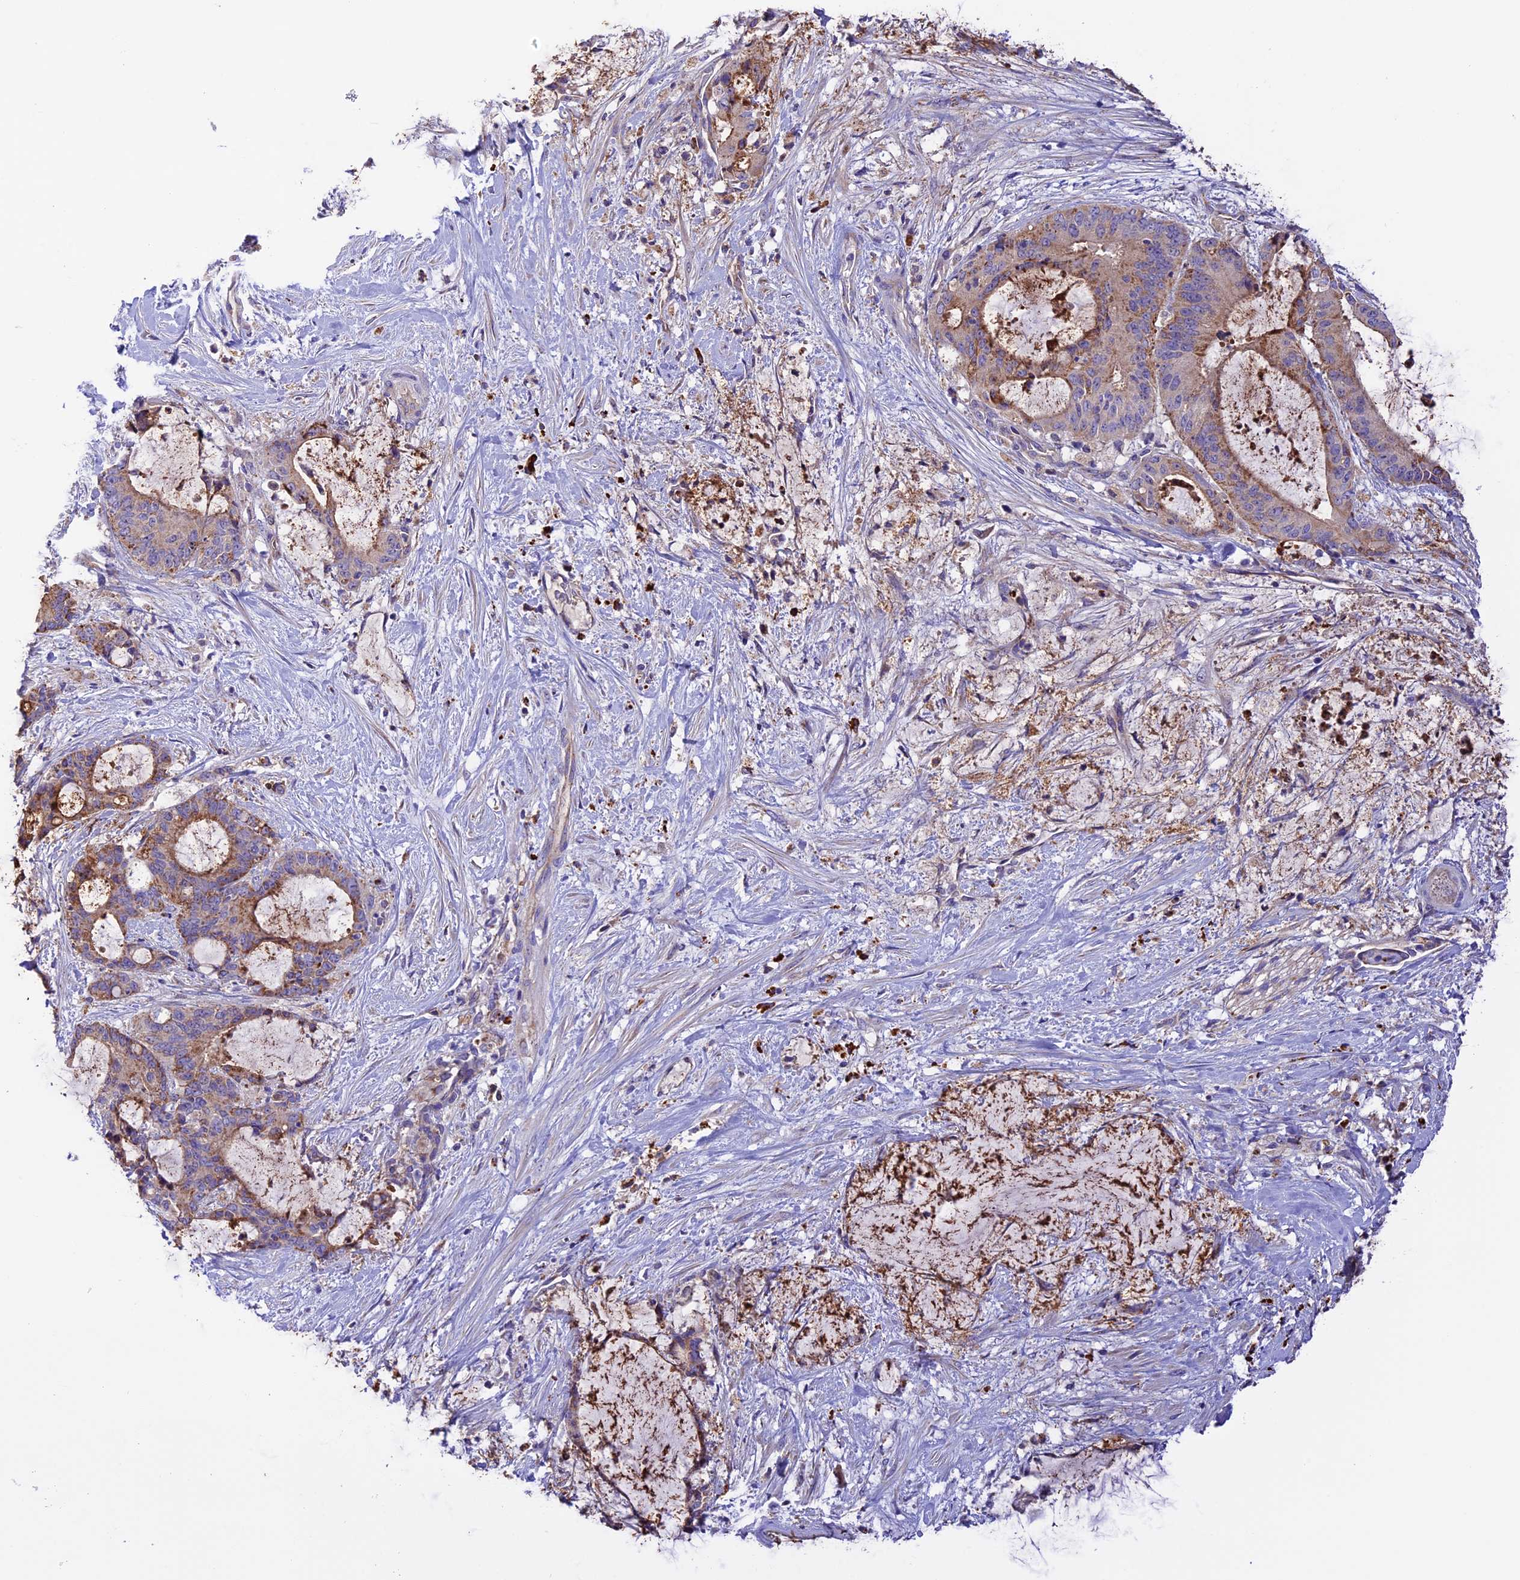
{"staining": {"intensity": "moderate", "quantity": ">75%", "location": "cytoplasmic/membranous"}, "tissue": "liver cancer", "cell_type": "Tumor cells", "image_type": "cancer", "snomed": [{"axis": "morphology", "description": "Normal tissue, NOS"}, {"axis": "morphology", "description": "Cholangiocarcinoma"}, {"axis": "topography", "description": "Liver"}, {"axis": "topography", "description": "Peripheral nerve tissue"}], "caption": "Cholangiocarcinoma (liver) tissue shows moderate cytoplasmic/membranous positivity in about >75% of tumor cells, visualized by immunohistochemistry.", "gene": "METTL22", "patient": {"sex": "female", "age": 73}}